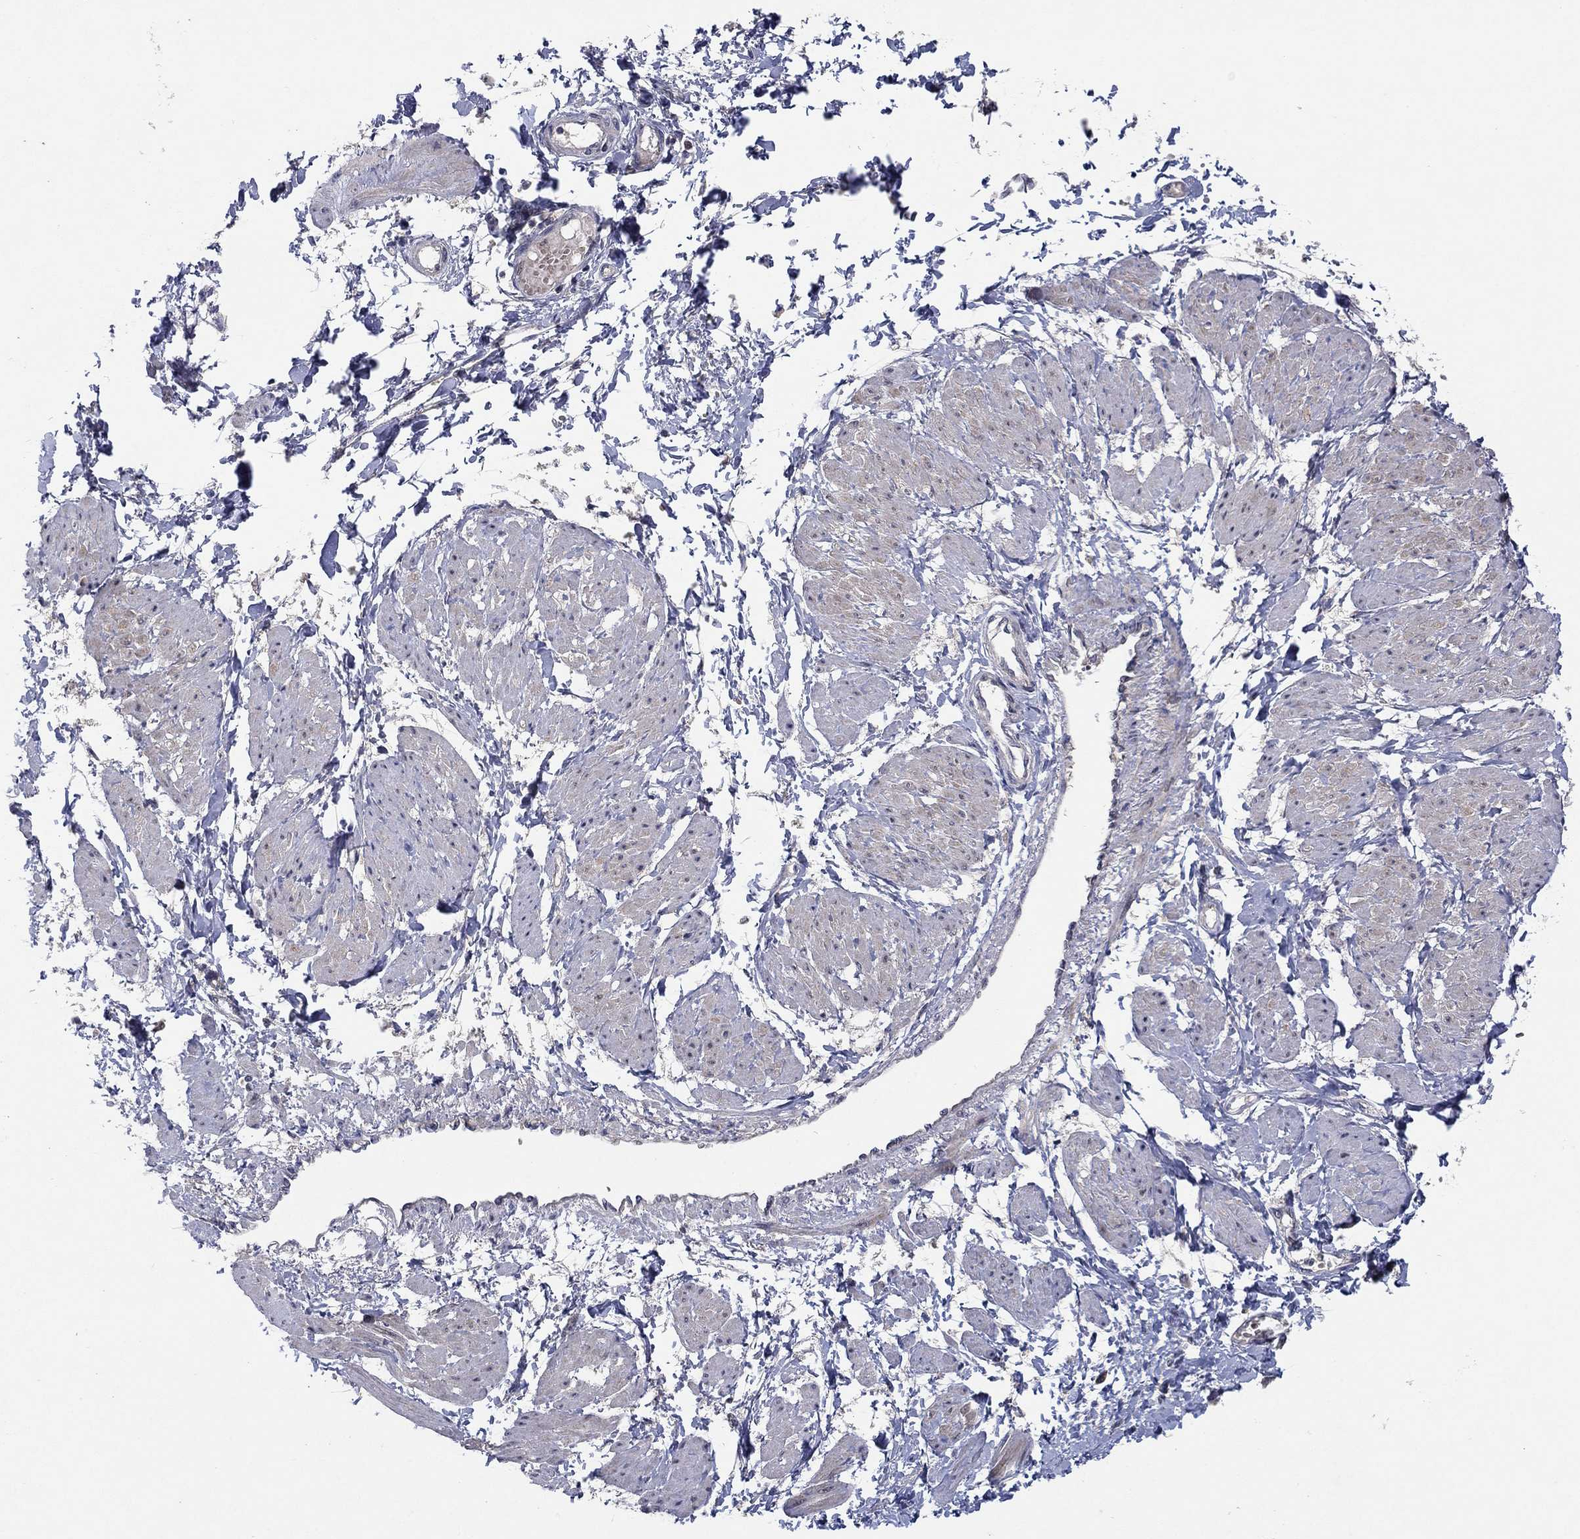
{"staining": {"intensity": "negative", "quantity": "none", "location": "none"}, "tissue": "smooth muscle", "cell_type": "Smooth muscle cells", "image_type": "normal", "snomed": [{"axis": "morphology", "description": "Normal tissue, NOS"}, {"axis": "topography", "description": "Smooth muscle"}, {"axis": "topography", "description": "Uterus"}], "caption": "DAB immunohistochemical staining of unremarkable smooth muscle demonstrates no significant staining in smooth muscle cells. (DAB (3,3'-diaminobenzidine) IHC with hematoxylin counter stain).", "gene": "IL4", "patient": {"sex": "female", "age": 39}}